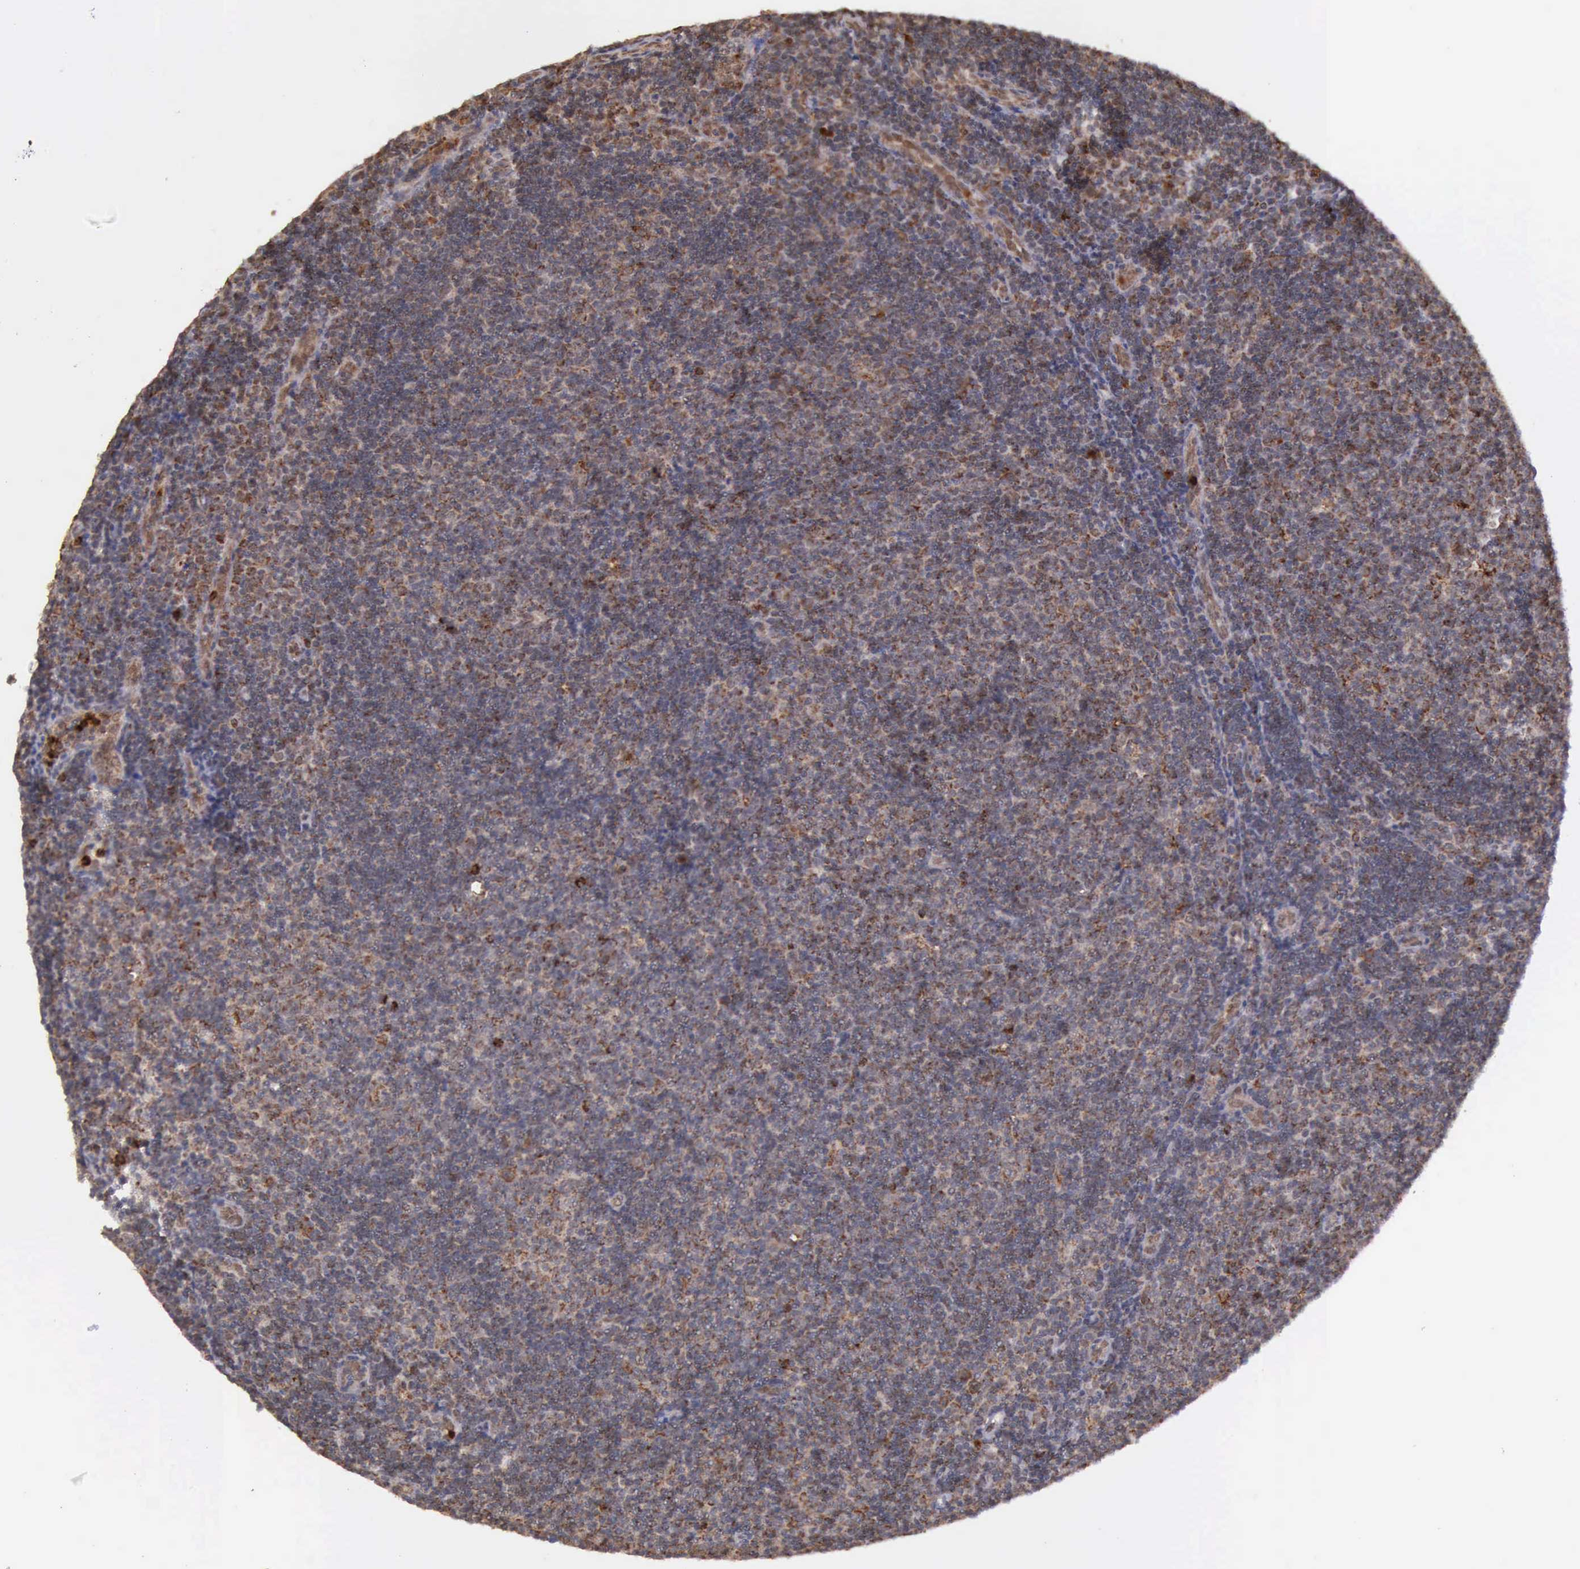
{"staining": {"intensity": "moderate", "quantity": ">75%", "location": "cytoplasmic/membranous"}, "tissue": "lymphoma", "cell_type": "Tumor cells", "image_type": "cancer", "snomed": [{"axis": "morphology", "description": "Malignant lymphoma, non-Hodgkin's type, Low grade"}, {"axis": "topography", "description": "Lymph node"}], "caption": "Immunohistochemistry (IHC) of lymphoma exhibits medium levels of moderate cytoplasmic/membranous staining in about >75% of tumor cells.", "gene": "ARMCX3", "patient": {"sex": "male", "age": 49}}